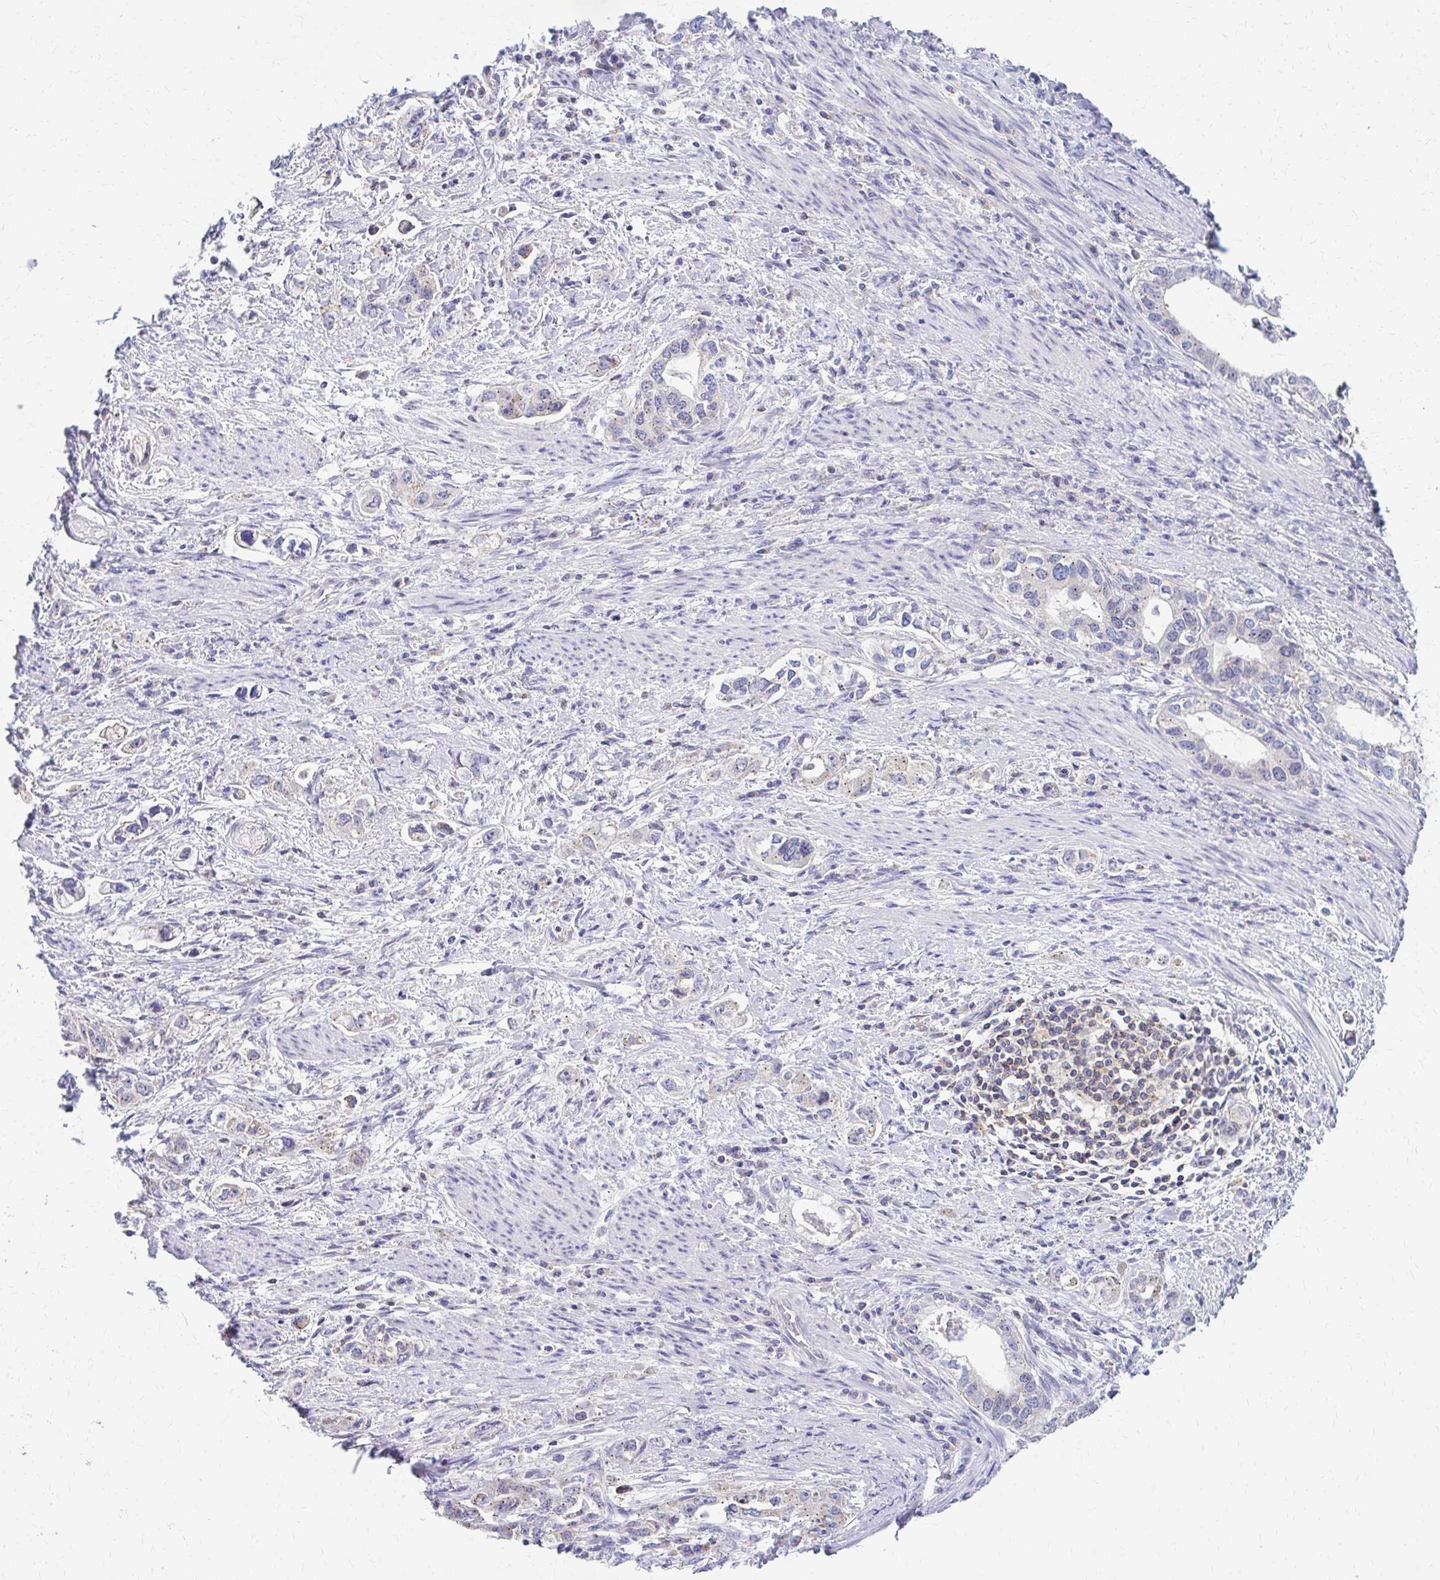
{"staining": {"intensity": "moderate", "quantity": "<25%", "location": "cytoplasmic/membranous"}, "tissue": "stomach cancer", "cell_type": "Tumor cells", "image_type": "cancer", "snomed": [{"axis": "morphology", "description": "Adenocarcinoma, NOS"}, {"axis": "topography", "description": "Stomach, lower"}], "caption": "Moderate cytoplasmic/membranous protein expression is seen in approximately <25% of tumor cells in stomach cancer.", "gene": "RADIL", "patient": {"sex": "female", "age": 93}}